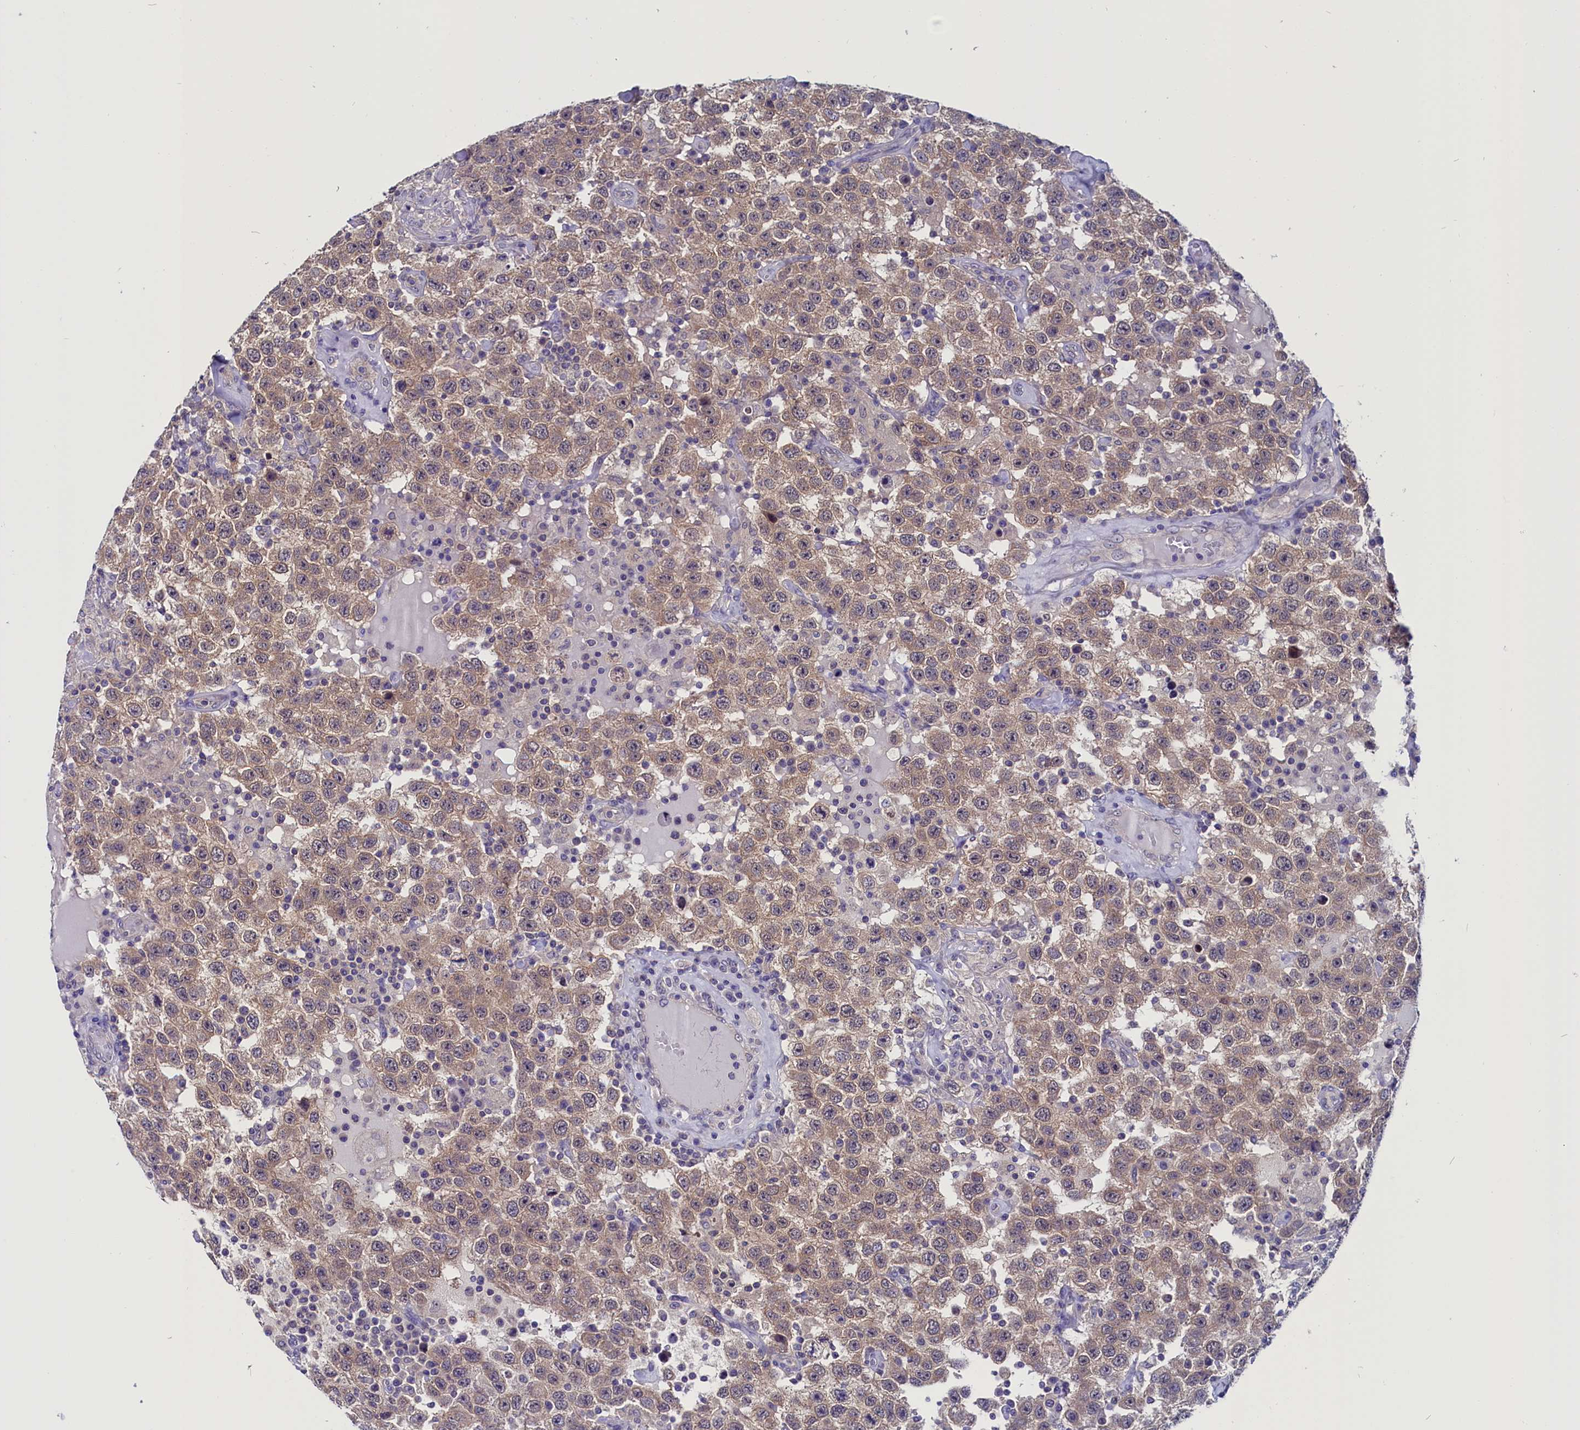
{"staining": {"intensity": "weak", "quantity": ">75%", "location": "cytoplasmic/membranous"}, "tissue": "testis cancer", "cell_type": "Tumor cells", "image_type": "cancer", "snomed": [{"axis": "morphology", "description": "Seminoma, NOS"}, {"axis": "topography", "description": "Testis"}], "caption": "Immunohistochemical staining of human testis seminoma demonstrates low levels of weak cytoplasmic/membranous staining in approximately >75% of tumor cells.", "gene": "CIAPIN1", "patient": {"sex": "male", "age": 41}}